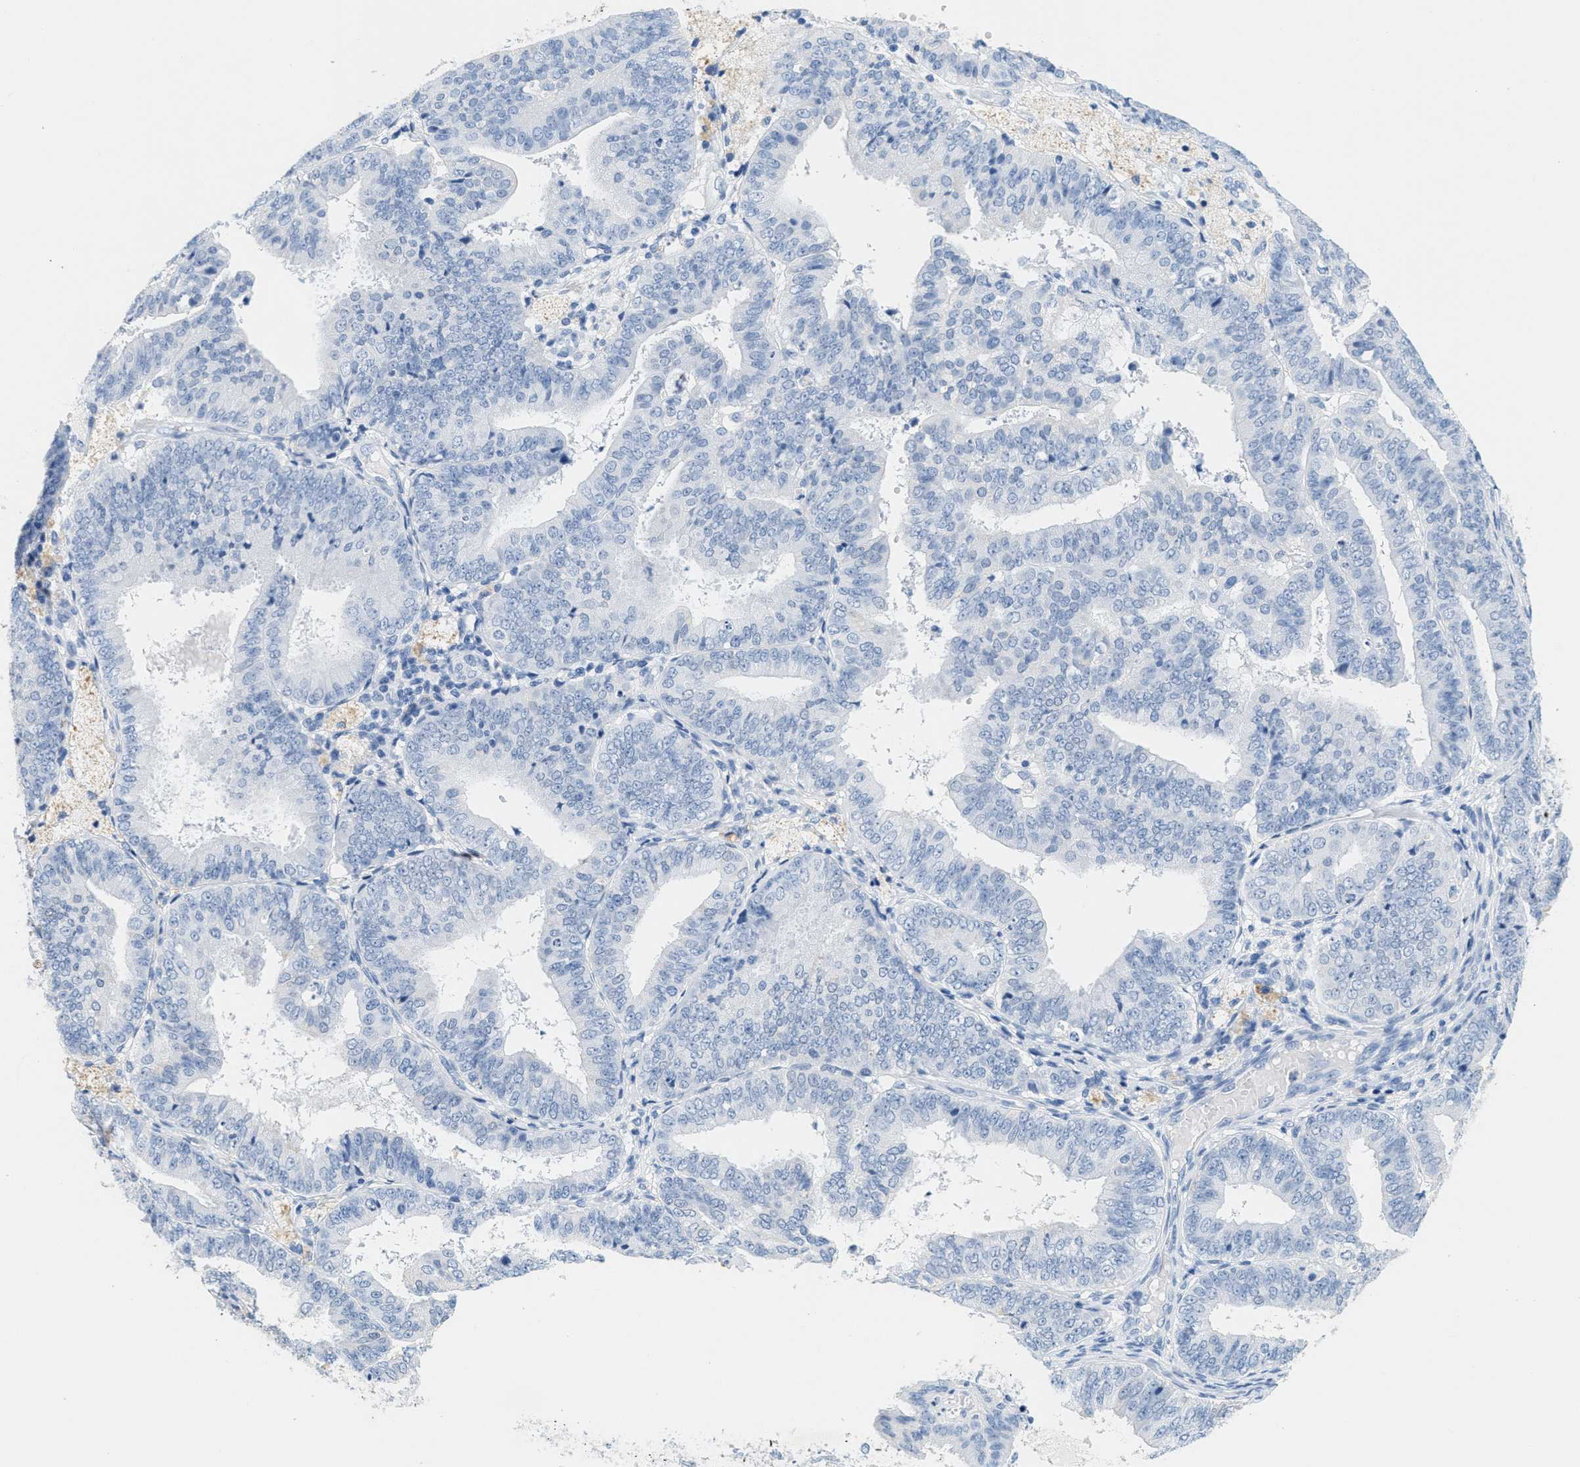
{"staining": {"intensity": "negative", "quantity": "none", "location": "none"}, "tissue": "endometrial cancer", "cell_type": "Tumor cells", "image_type": "cancer", "snomed": [{"axis": "morphology", "description": "Adenocarcinoma, NOS"}, {"axis": "topography", "description": "Endometrium"}], "caption": "IHC photomicrograph of endometrial adenocarcinoma stained for a protein (brown), which shows no staining in tumor cells. Brightfield microscopy of IHC stained with DAB (brown) and hematoxylin (blue), captured at high magnification.", "gene": "GPM6A", "patient": {"sex": "female", "age": 63}}